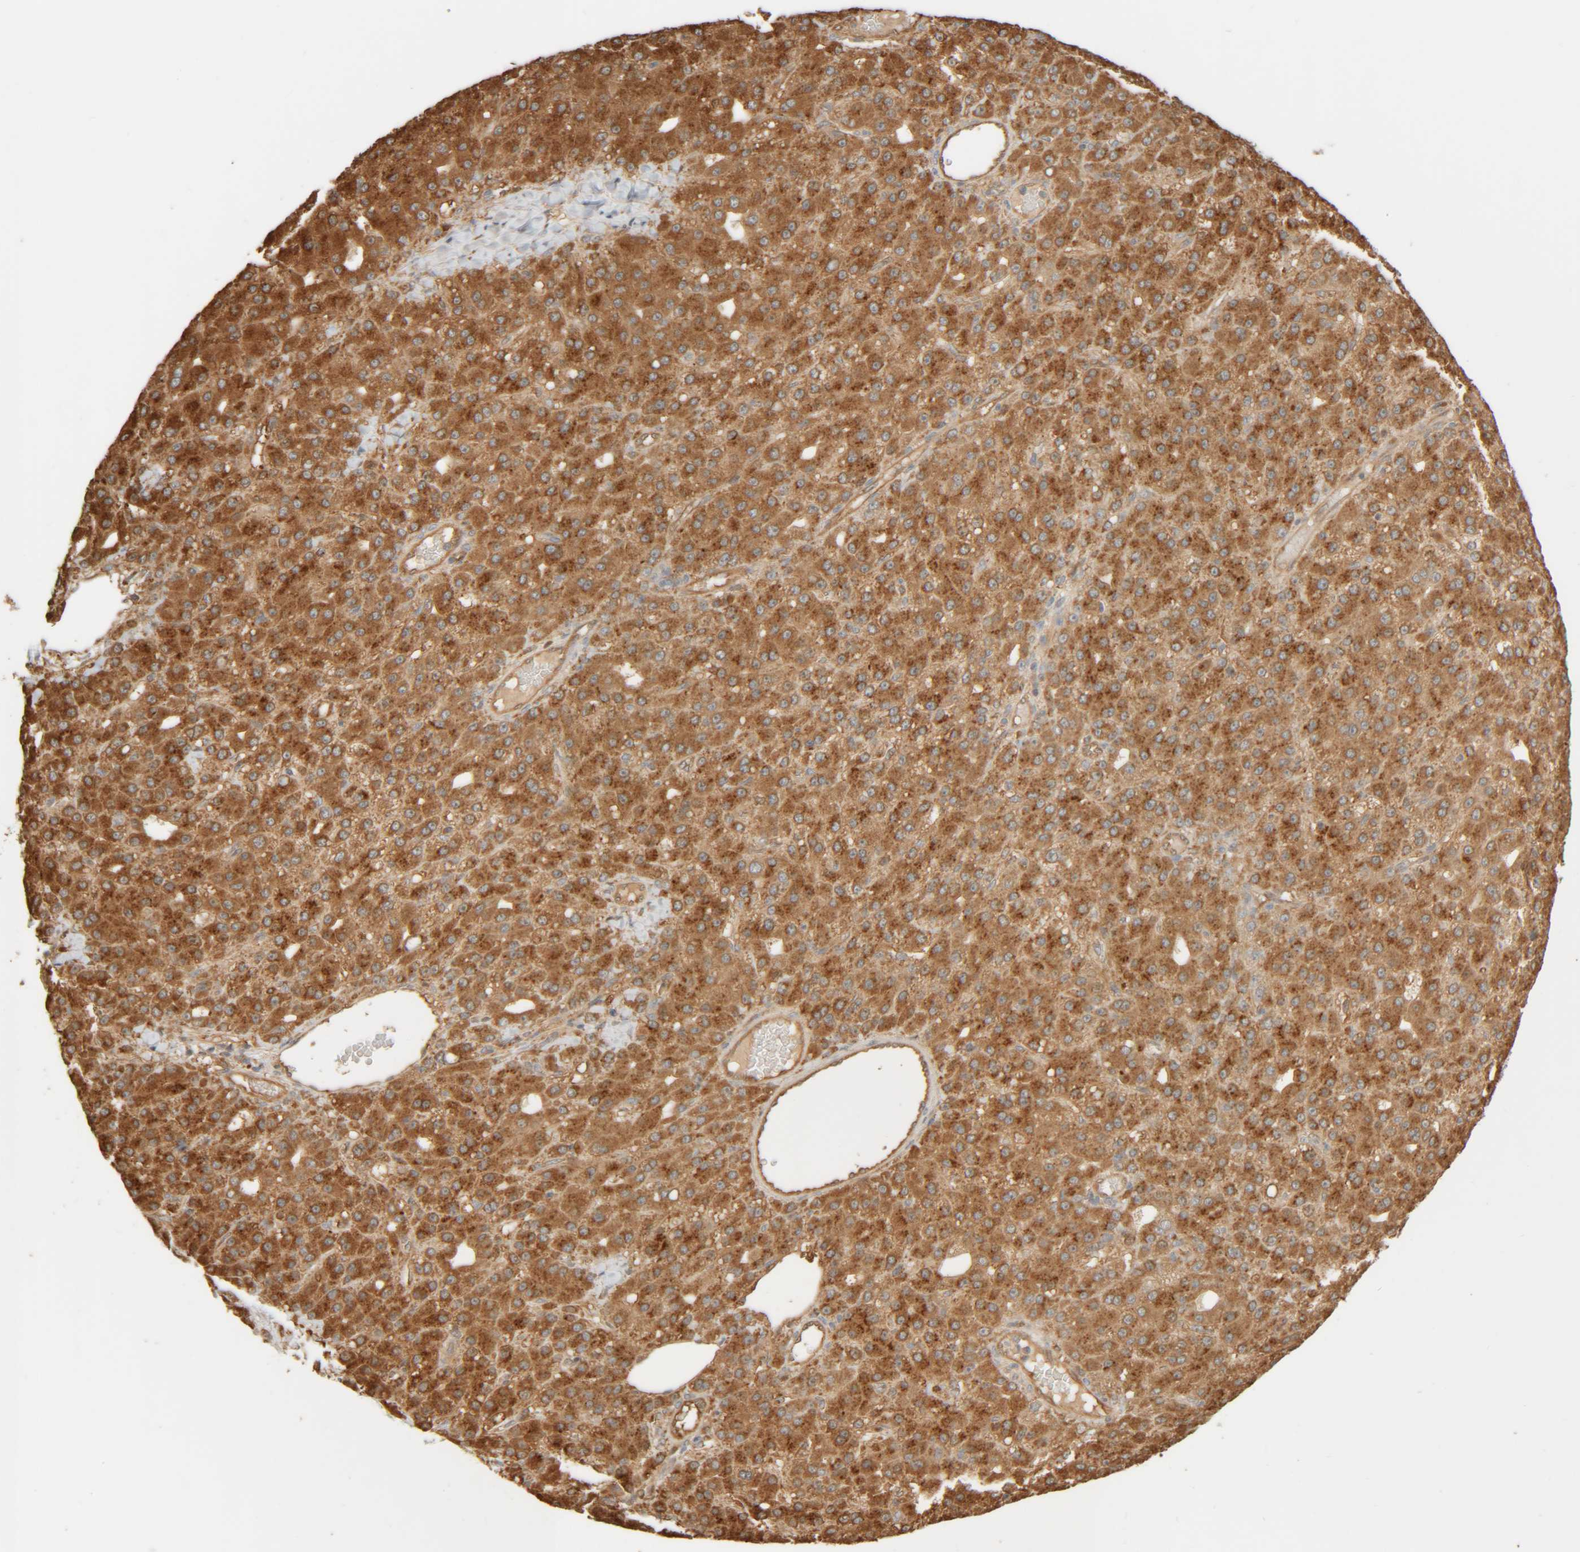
{"staining": {"intensity": "strong", "quantity": ">75%", "location": "cytoplasmic/membranous"}, "tissue": "liver cancer", "cell_type": "Tumor cells", "image_type": "cancer", "snomed": [{"axis": "morphology", "description": "Carcinoma, Hepatocellular, NOS"}, {"axis": "topography", "description": "Liver"}], "caption": "Liver hepatocellular carcinoma stained with IHC exhibits strong cytoplasmic/membranous expression in about >75% of tumor cells.", "gene": "TMEM192", "patient": {"sex": "male", "age": 67}}